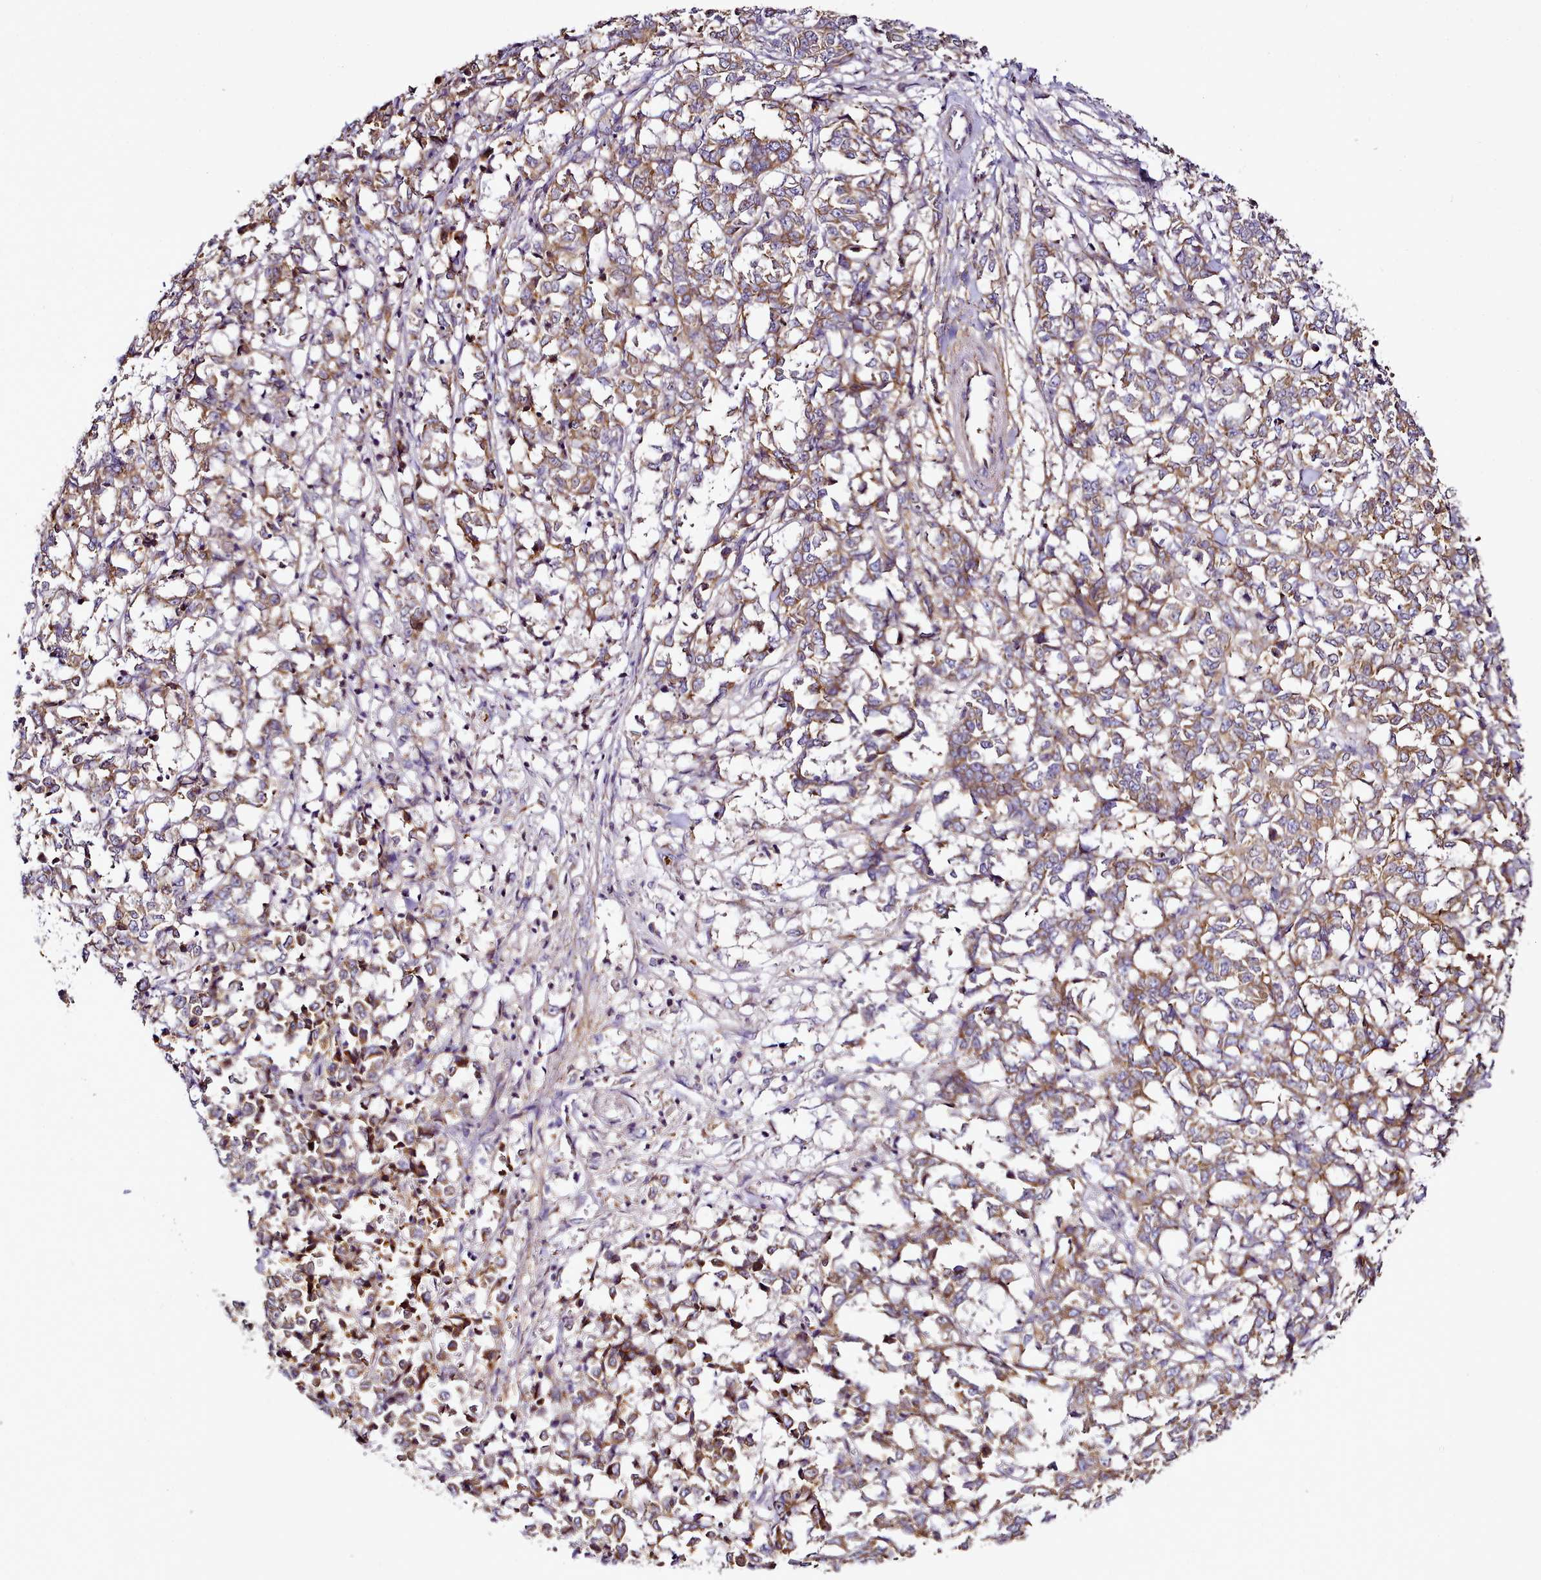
{"staining": {"intensity": "moderate", "quantity": ">75%", "location": "cytoplasmic/membranous"}, "tissue": "melanoma", "cell_type": "Tumor cells", "image_type": "cancer", "snomed": [{"axis": "morphology", "description": "Malignant melanoma, NOS"}, {"axis": "topography", "description": "Skin"}], "caption": "A micrograph of malignant melanoma stained for a protein shows moderate cytoplasmic/membranous brown staining in tumor cells.", "gene": "NBPF1", "patient": {"sex": "female", "age": 72}}